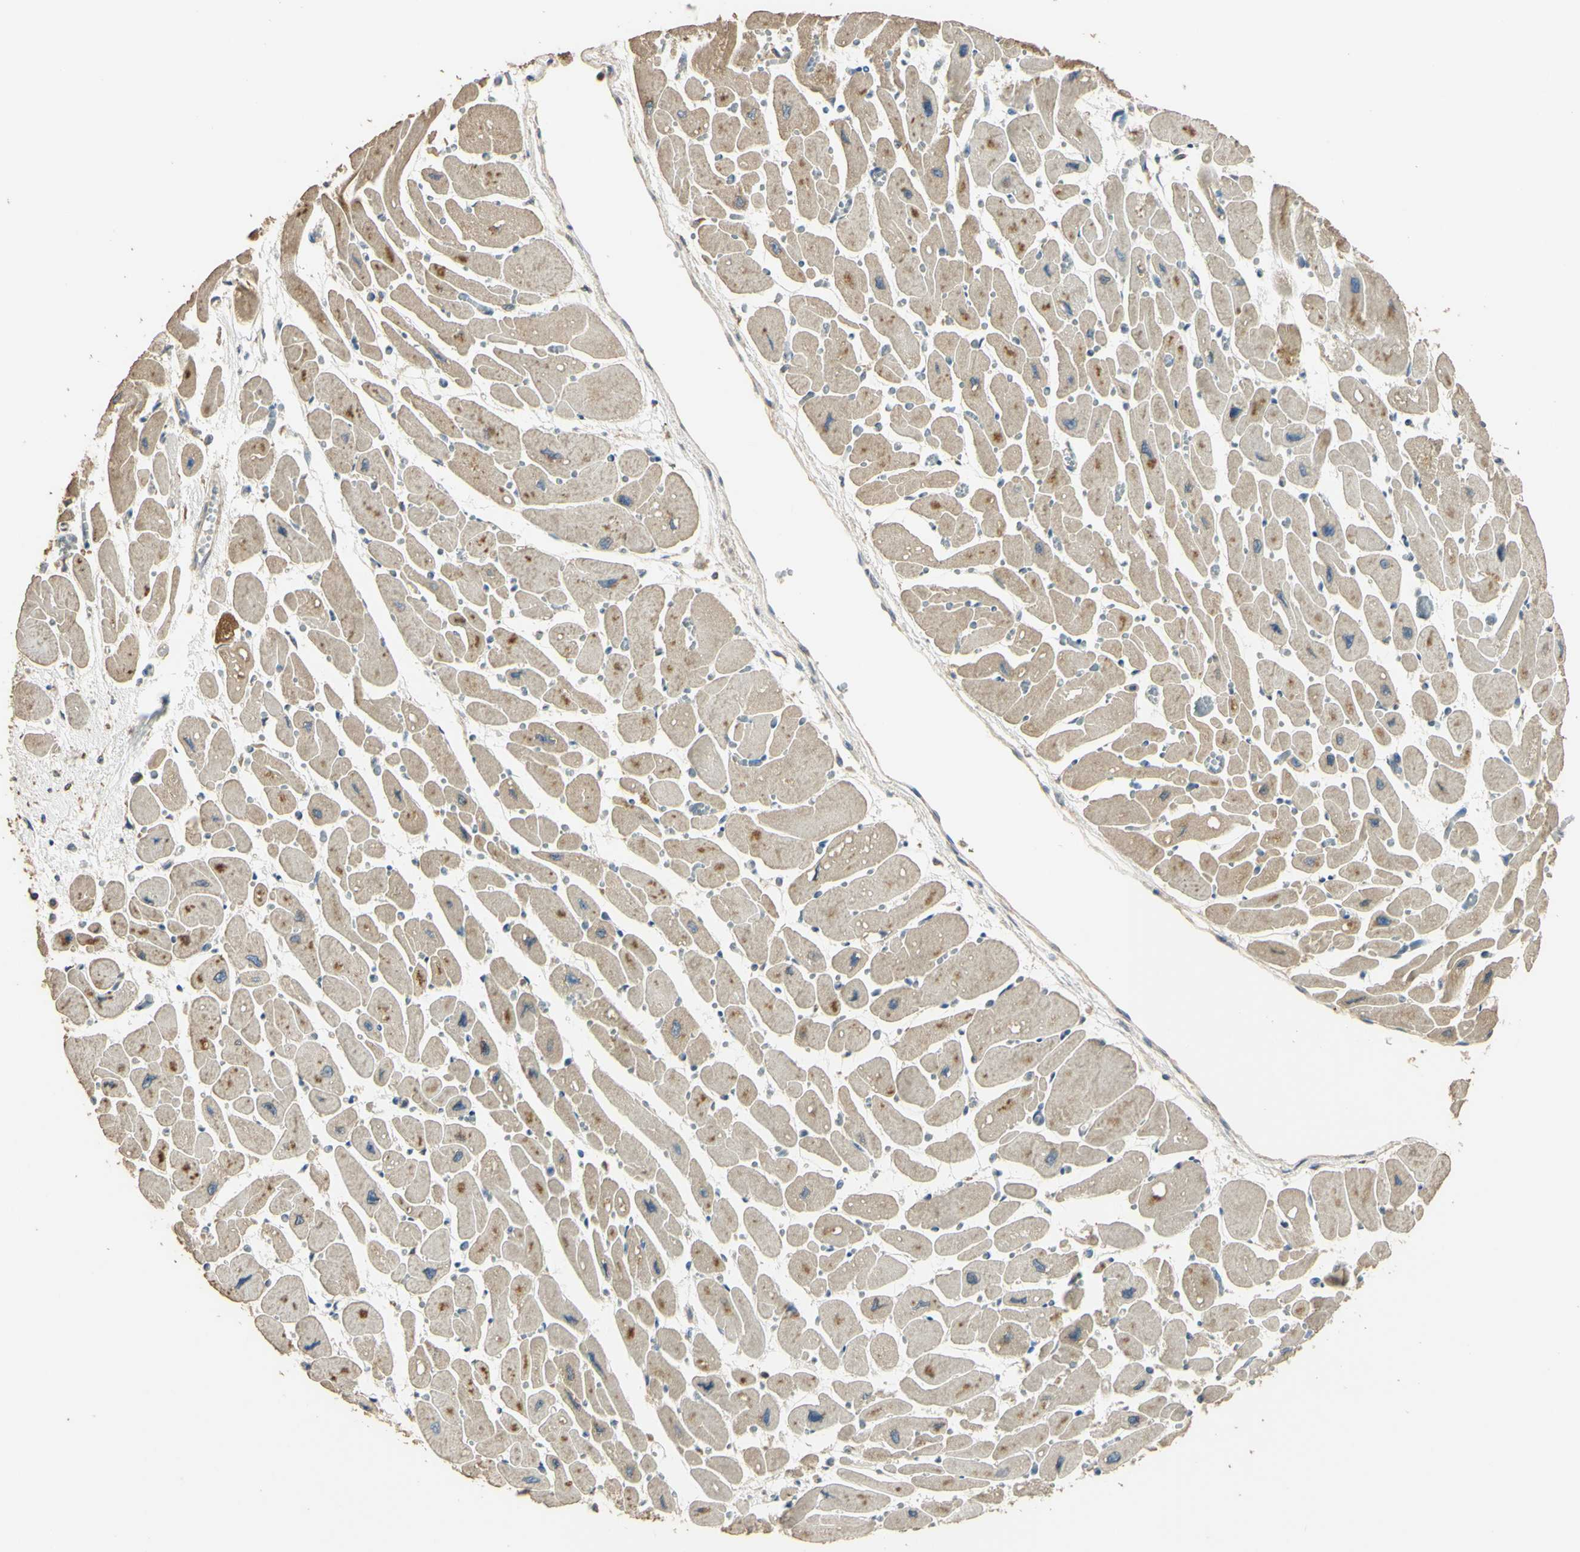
{"staining": {"intensity": "moderate", "quantity": ">75%", "location": "cytoplasmic/membranous"}, "tissue": "heart muscle", "cell_type": "Cardiomyocytes", "image_type": "normal", "snomed": [{"axis": "morphology", "description": "Normal tissue, NOS"}, {"axis": "topography", "description": "Heart"}], "caption": "Moderate cytoplasmic/membranous protein staining is present in approximately >75% of cardiomyocytes in heart muscle. Nuclei are stained in blue.", "gene": "STX18", "patient": {"sex": "female", "age": 54}}